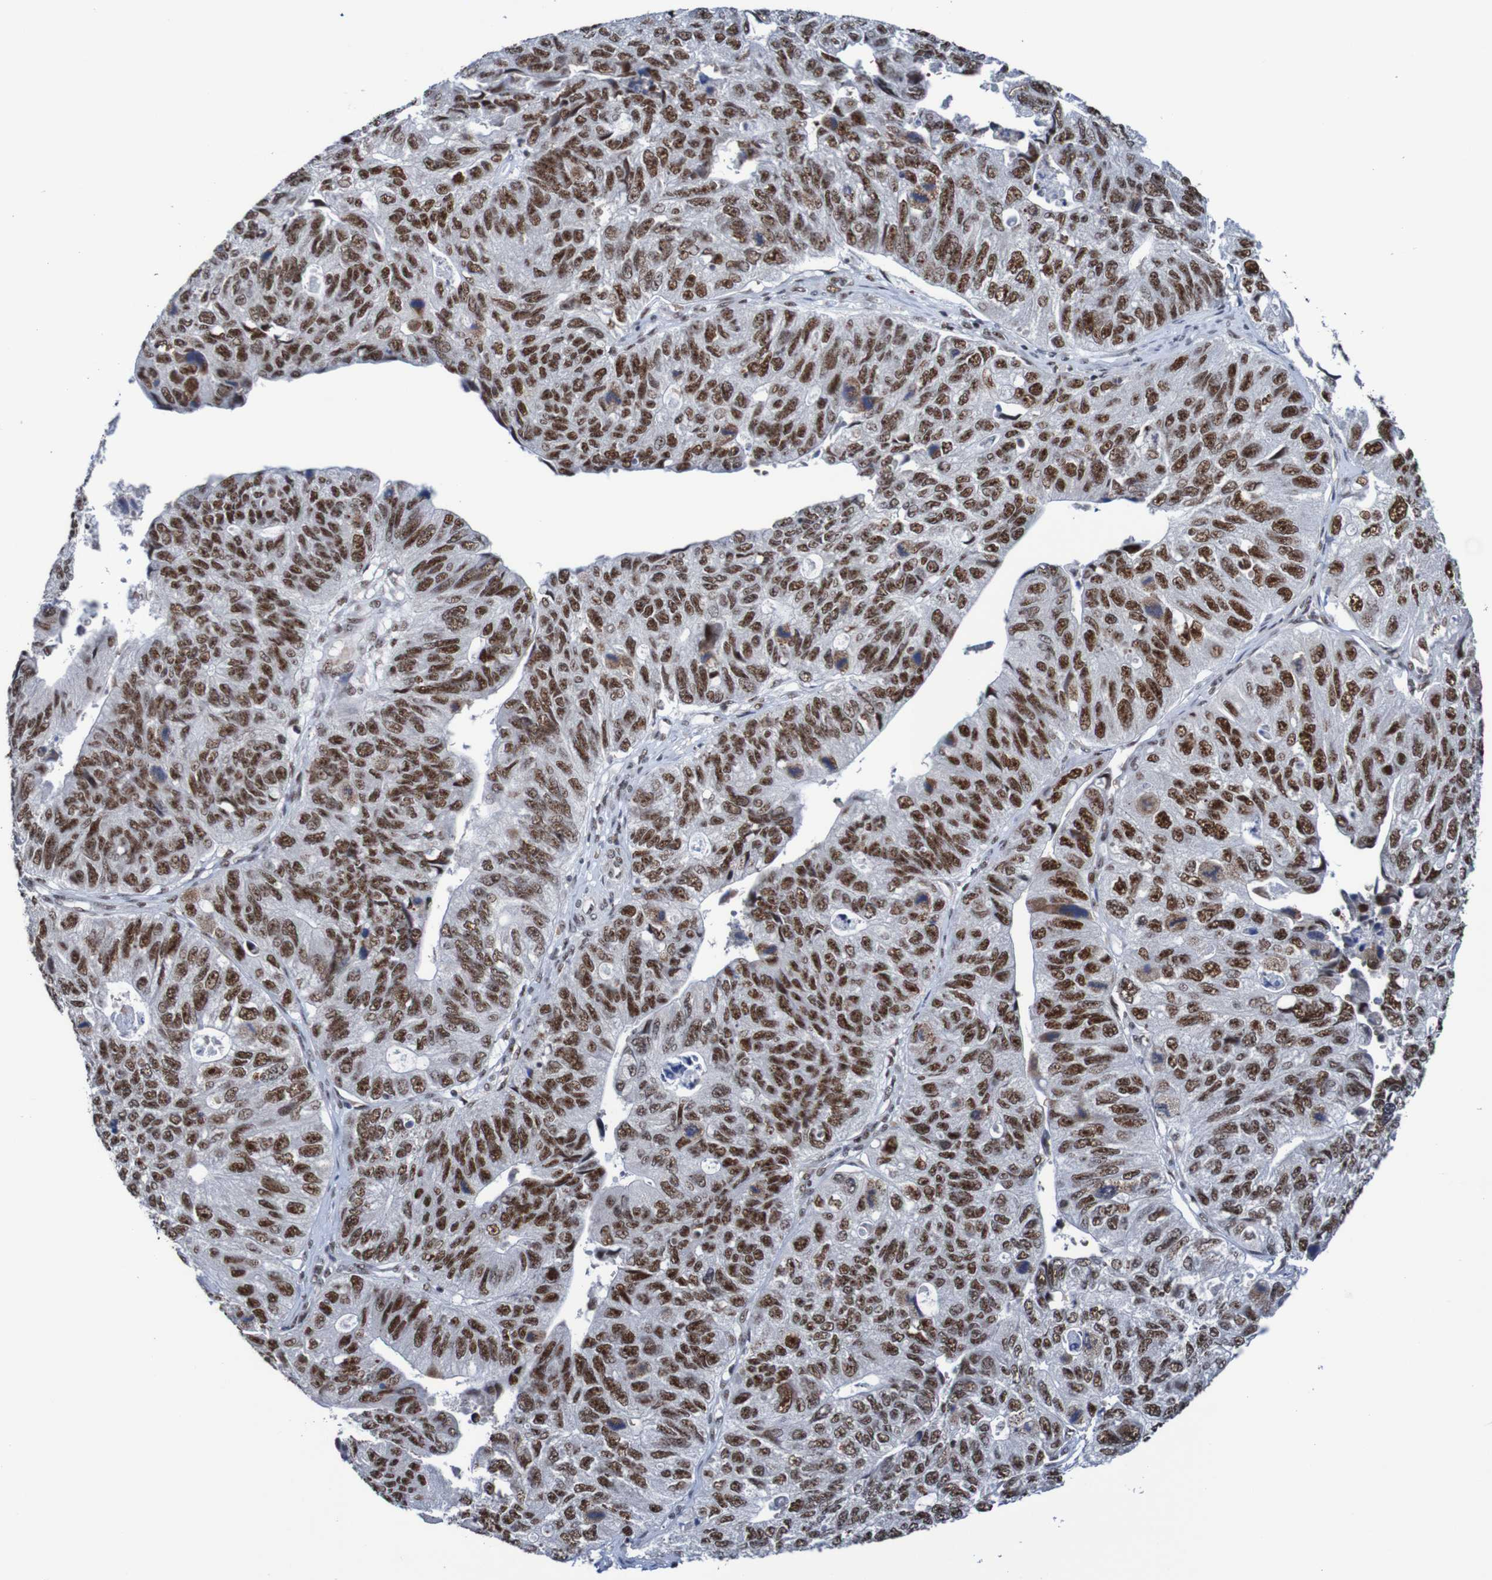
{"staining": {"intensity": "strong", "quantity": ">75%", "location": "nuclear"}, "tissue": "stomach cancer", "cell_type": "Tumor cells", "image_type": "cancer", "snomed": [{"axis": "morphology", "description": "Adenocarcinoma, NOS"}, {"axis": "topography", "description": "Stomach"}], "caption": "Stomach cancer (adenocarcinoma) stained with a protein marker exhibits strong staining in tumor cells.", "gene": "CDC5L", "patient": {"sex": "male", "age": 59}}